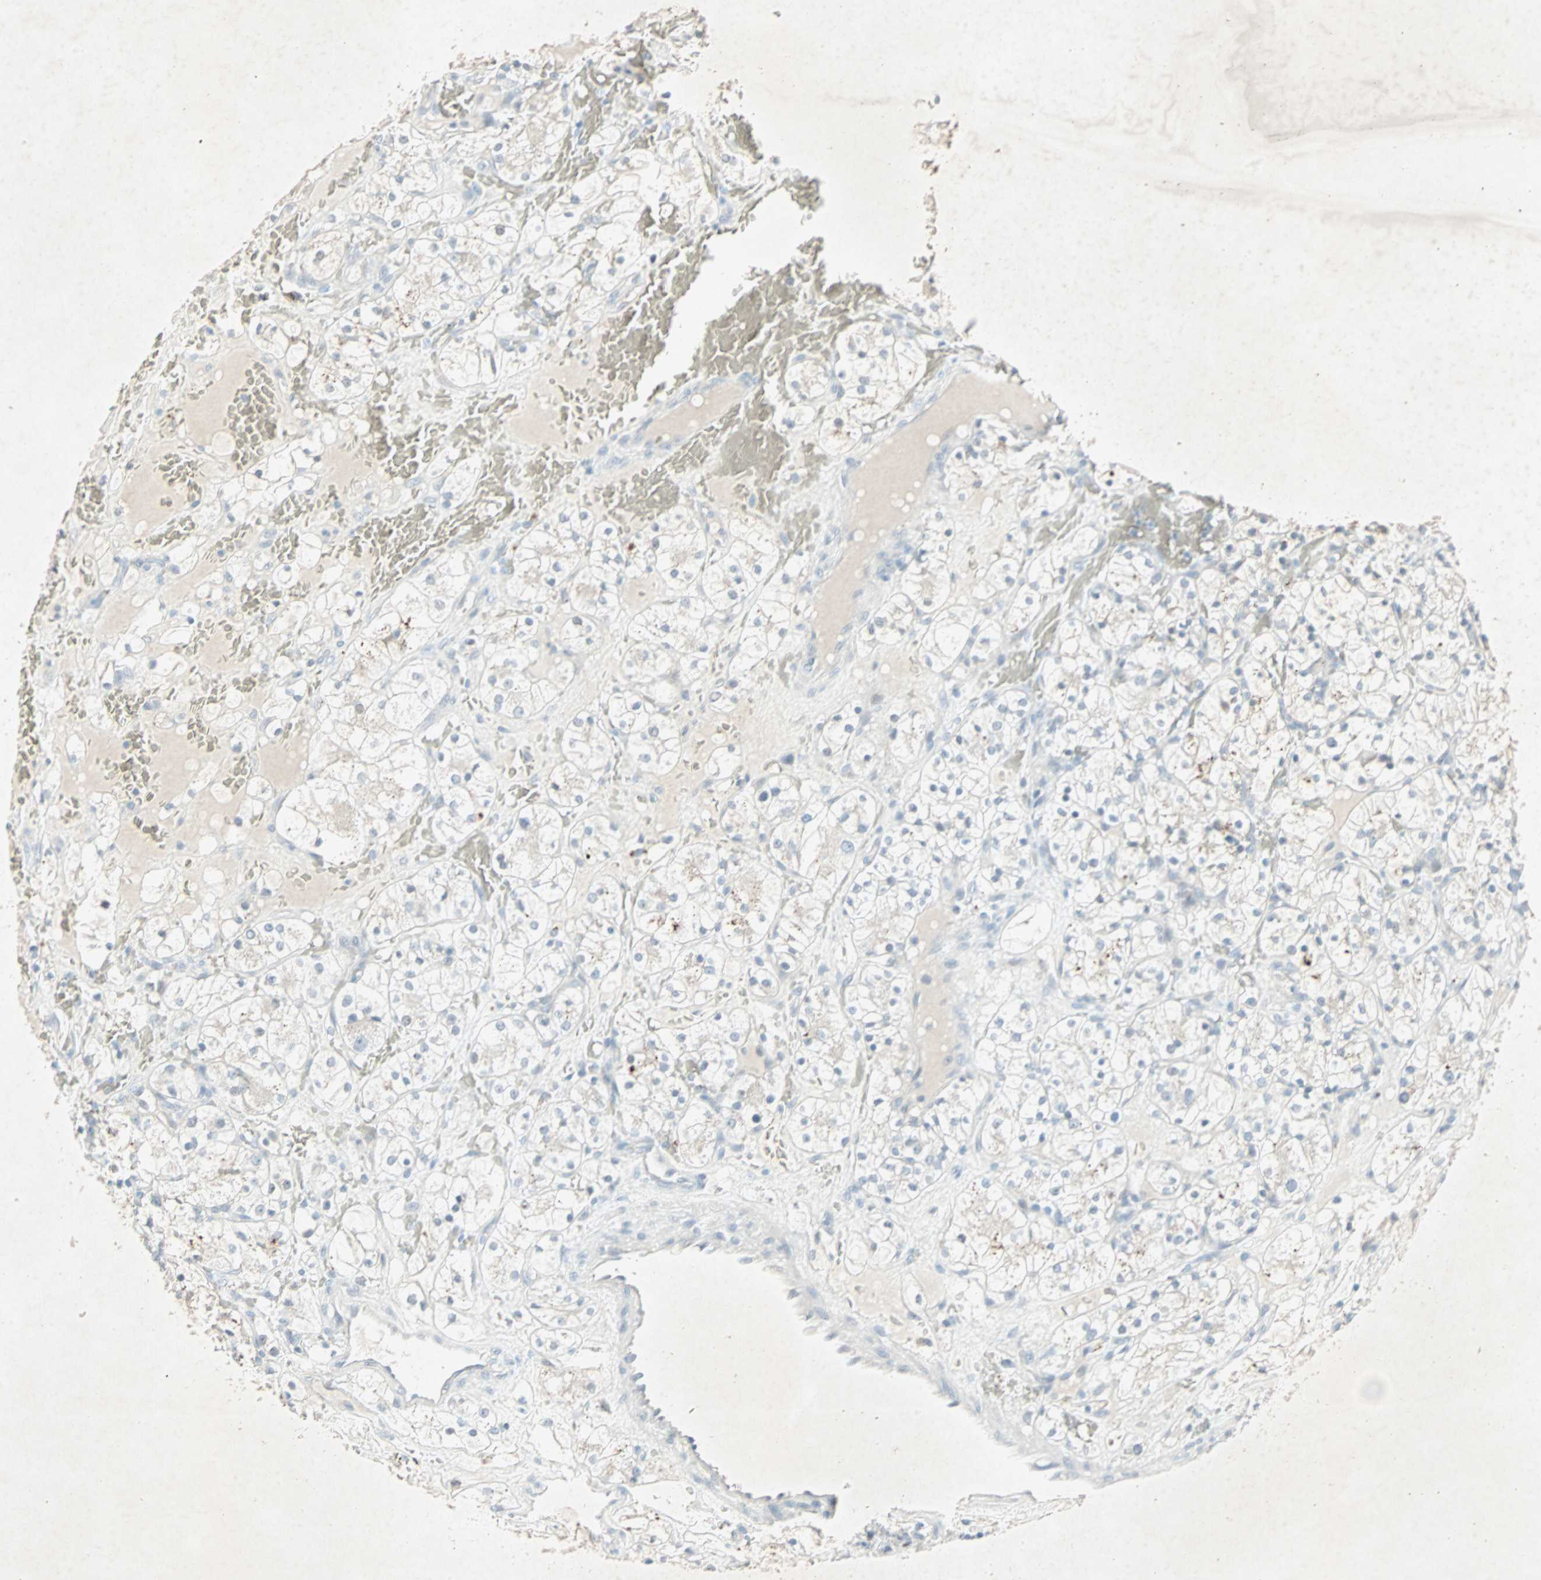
{"staining": {"intensity": "negative", "quantity": "none", "location": "none"}, "tissue": "renal cancer", "cell_type": "Tumor cells", "image_type": "cancer", "snomed": [{"axis": "morphology", "description": "Adenocarcinoma, NOS"}, {"axis": "topography", "description": "Kidney"}], "caption": "Protein analysis of adenocarcinoma (renal) exhibits no significant expression in tumor cells.", "gene": "LANCL3", "patient": {"sex": "female", "age": 60}}